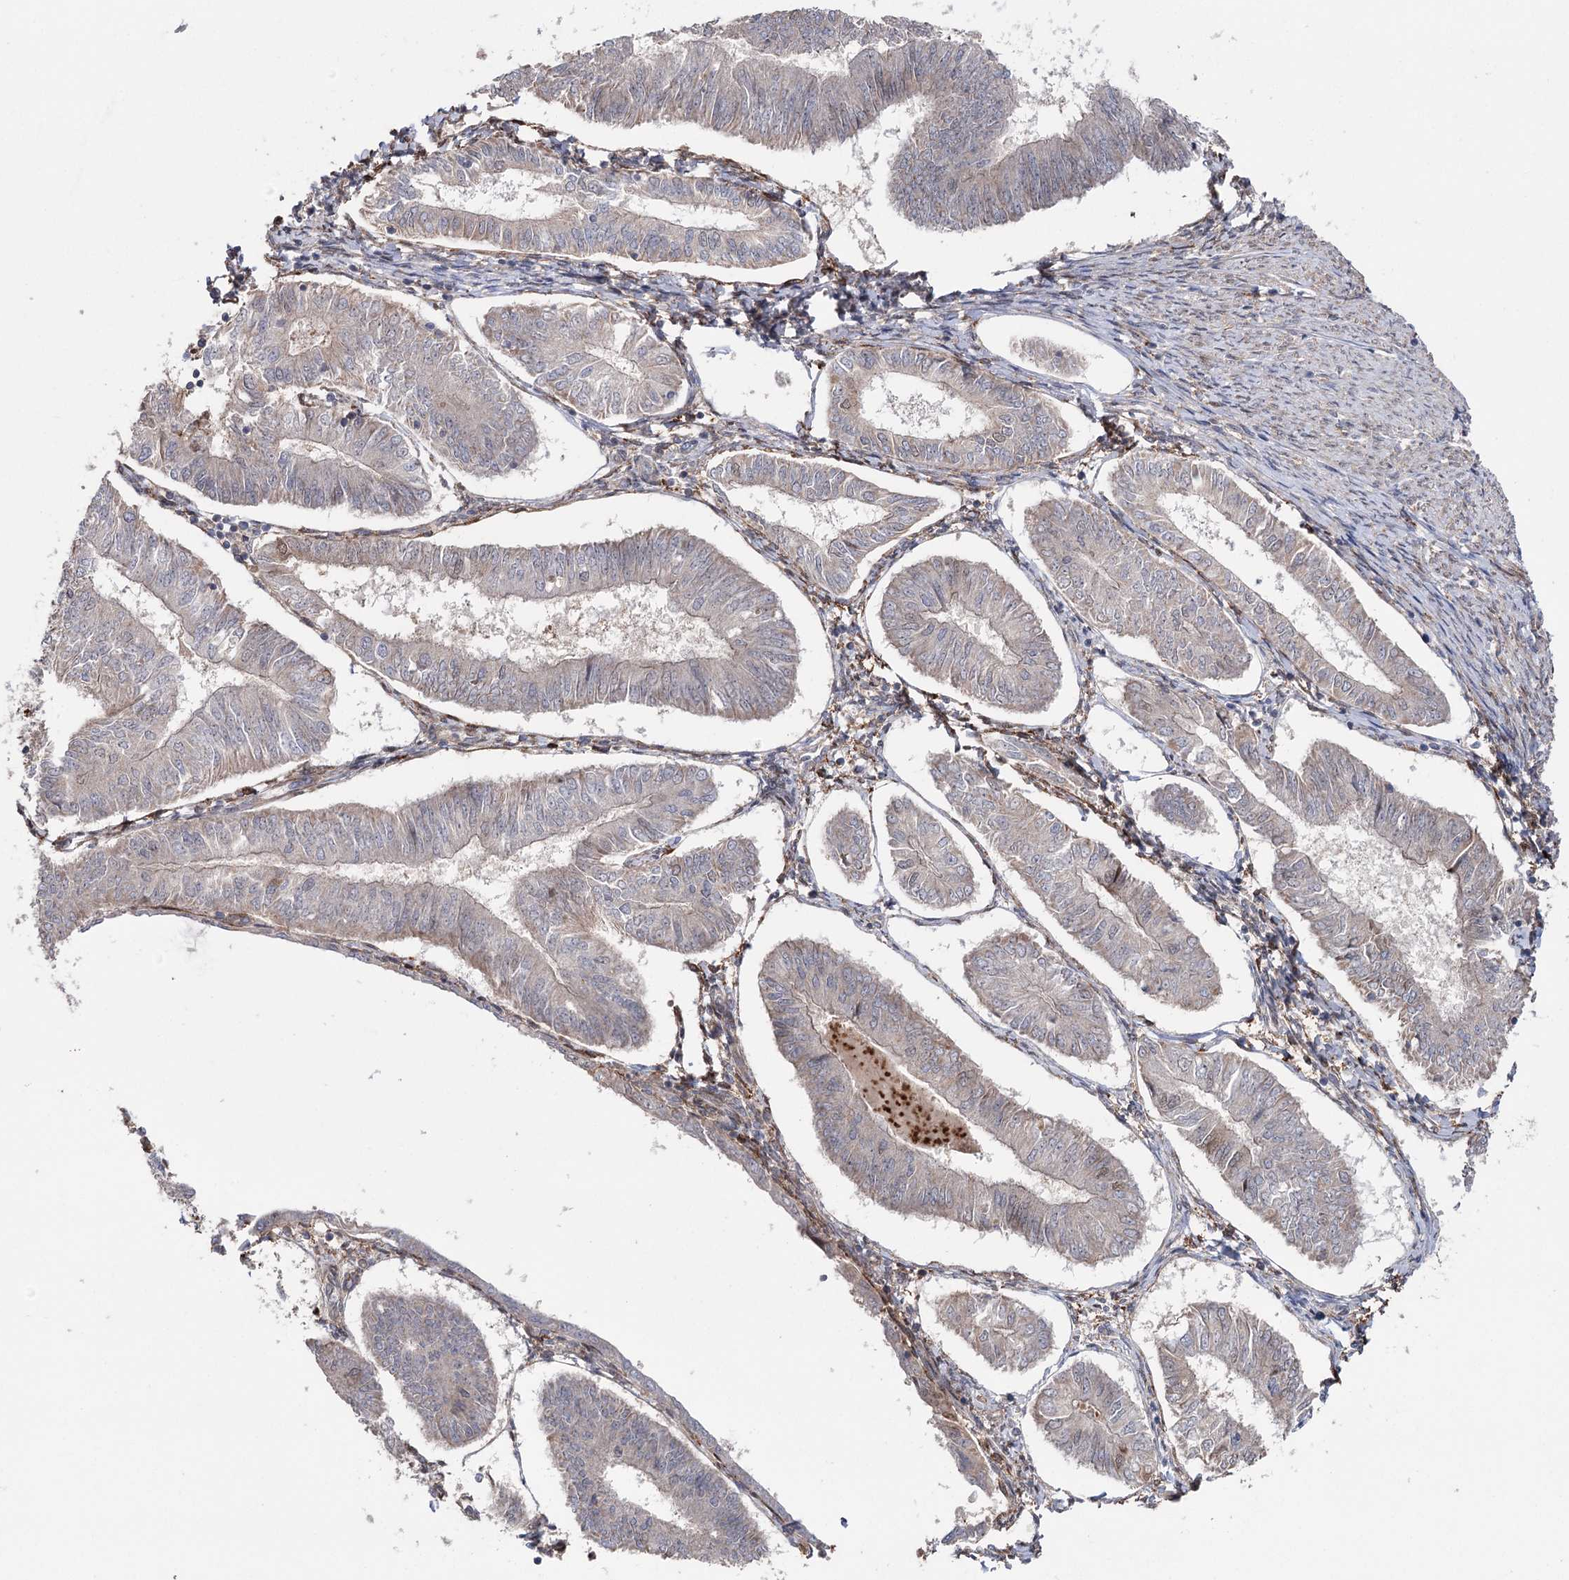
{"staining": {"intensity": "weak", "quantity": "<25%", "location": "cytoplasmic/membranous"}, "tissue": "endometrial cancer", "cell_type": "Tumor cells", "image_type": "cancer", "snomed": [{"axis": "morphology", "description": "Adenocarcinoma, NOS"}, {"axis": "topography", "description": "Endometrium"}], "caption": "The photomicrograph reveals no staining of tumor cells in endometrial cancer (adenocarcinoma). The staining is performed using DAB (3,3'-diaminobenzidine) brown chromogen with nuclei counter-stained in using hematoxylin.", "gene": "OTUD1", "patient": {"sex": "female", "age": 58}}